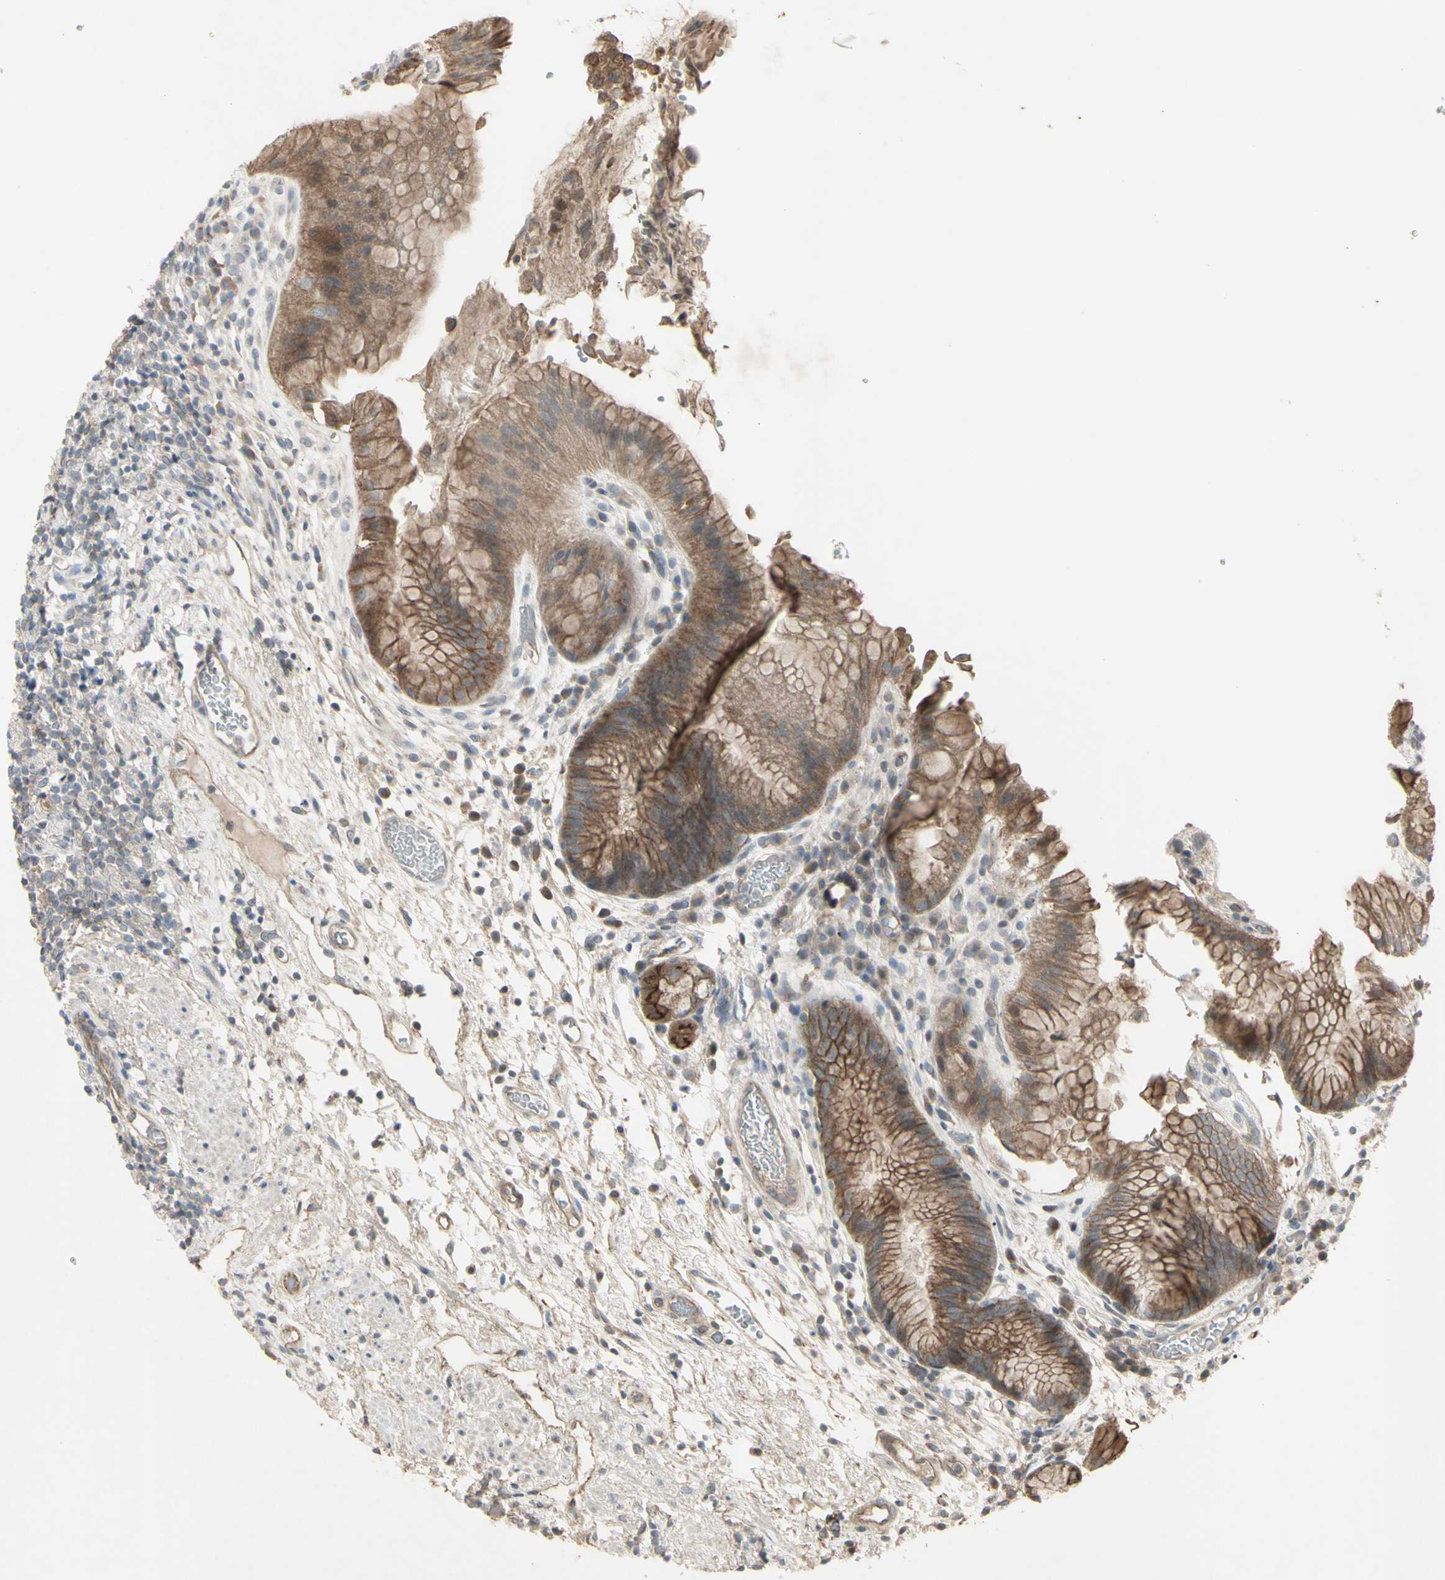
{"staining": {"intensity": "moderate", "quantity": ">75%", "location": "cytoplasmic/membranous"}, "tissue": "stomach", "cell_type": "Glandular cells", "image_type": "normal", "snomed": [{"axis": "morphology", "description": "Normal tissue, NOS"}, {"axis": "topography", "description": "Stomach, upper"}], "caption": "Benign stomach was stained to show a protein in brown. There is medium levels of moderate cytoplasmic/membranous expression in approximately >75% of glandular cells.", "gene": "JAG1", "patient": {"sex": "male", "age": 72}}